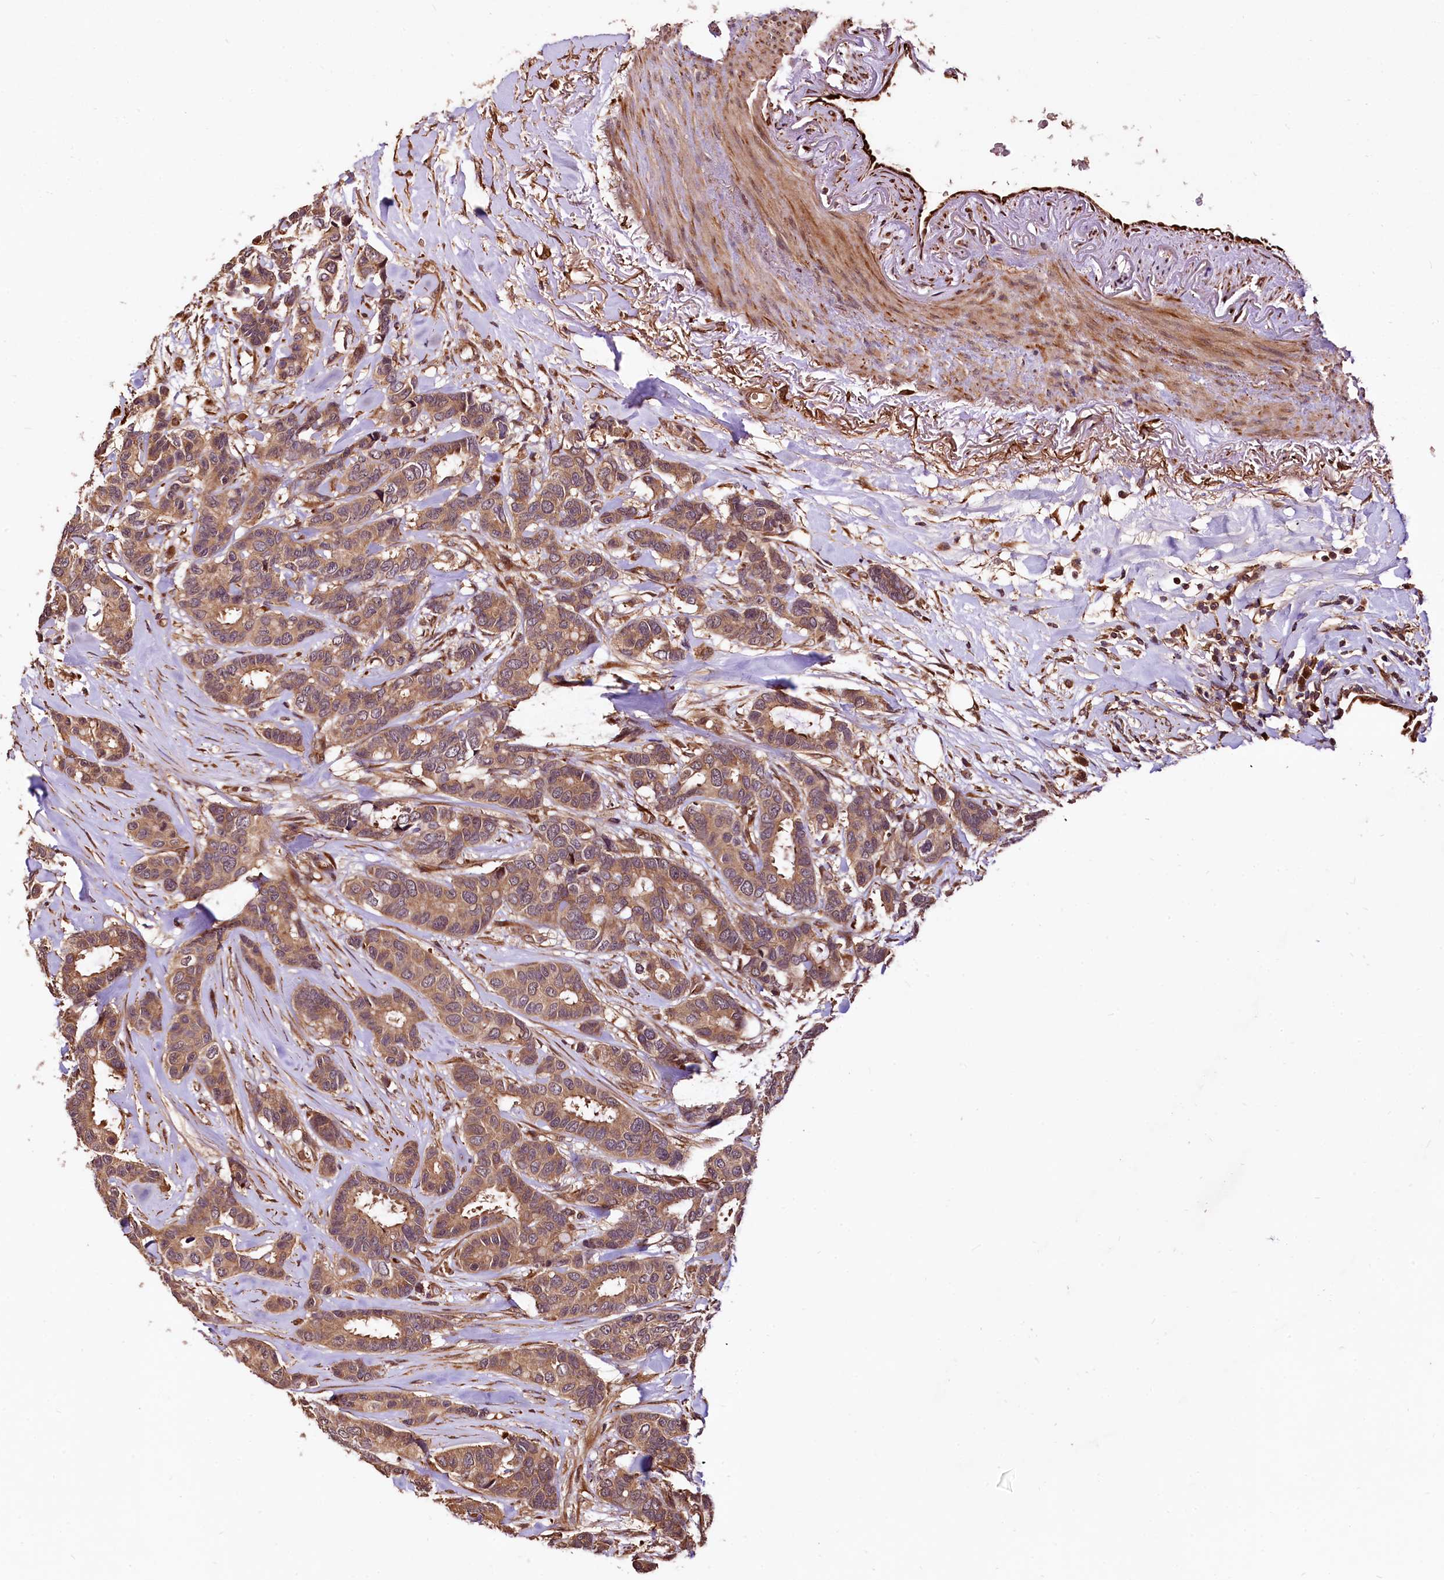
{"staining": {"intensity": "moderate", "quantity": ">75%", "location": "cytoplasmic/membranous"}, "tissue": "breast cancer", "cell_type": "Tumor cells", "image_type": "cancer", "snomed": [{"axis": "morphology", "description": "Duct carcinoma"}, {"axis": "topography", "description": "Breast"}], "caption": "Human breast cancer stained with a protein marker shows moderate staining in tumor cells.", "gene": "TBCEL", "patient": {"sex": "female", "age": 87}}